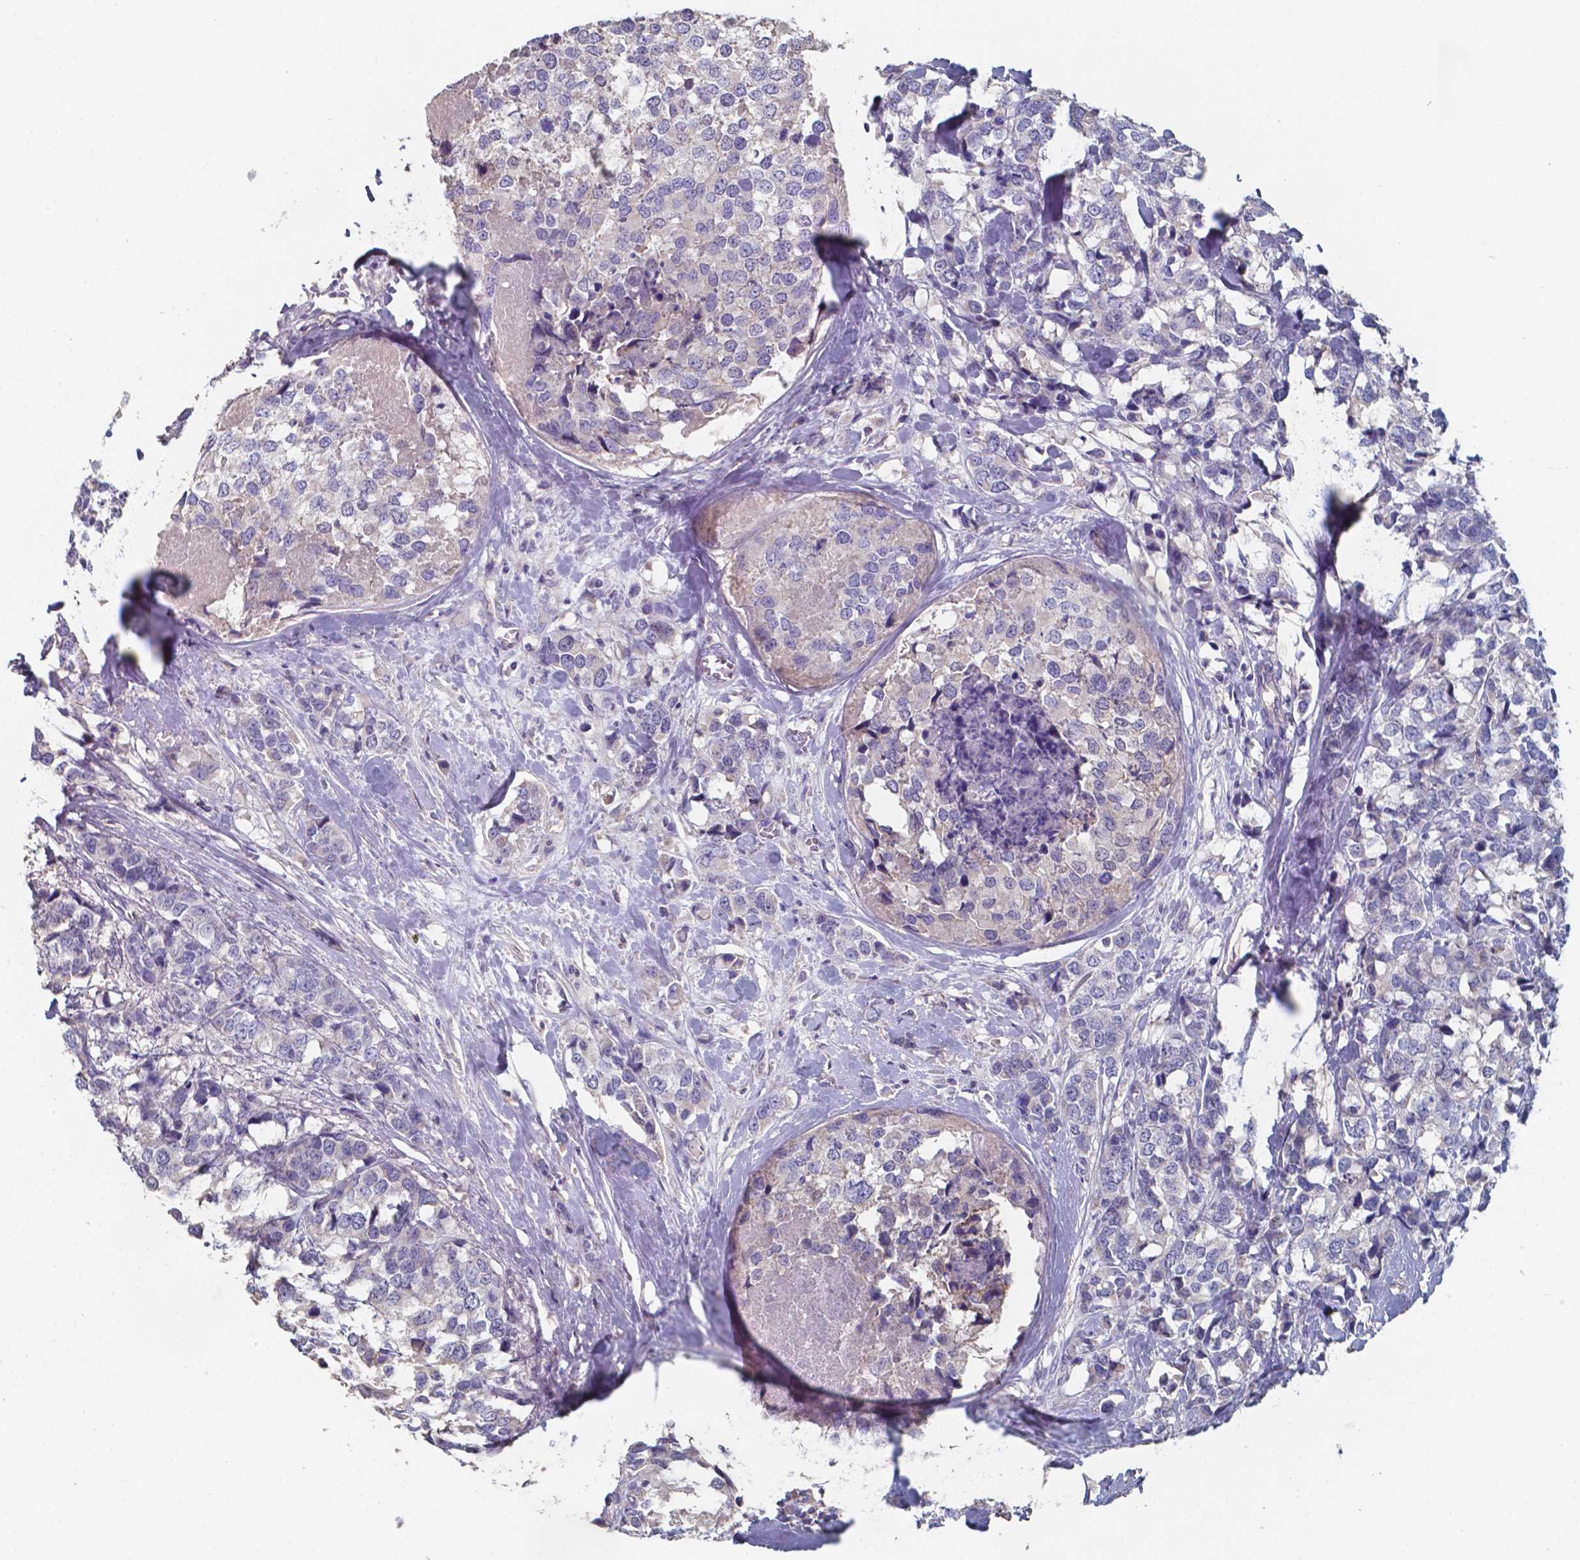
{"staining": {"intensity": "negative", "quantity": "none", "location": "none"}, "tissue": "breast cancer", "cell_type": "Tumor cells", "image_type": "cancer", "snomed": [{"axis": "morphology", "description": "Lobular carcinoma"}, {"axis": "topography", "description": "Breast"}], "caption": "There is no significant staining in tumor cells of breast cancer. (DAB (3,3'-diaminobenzidine) immunohistochemistry (IHC), high magnification).", "gene": "FOXJ1", "patient": {"sex": "female", "age": 59}}